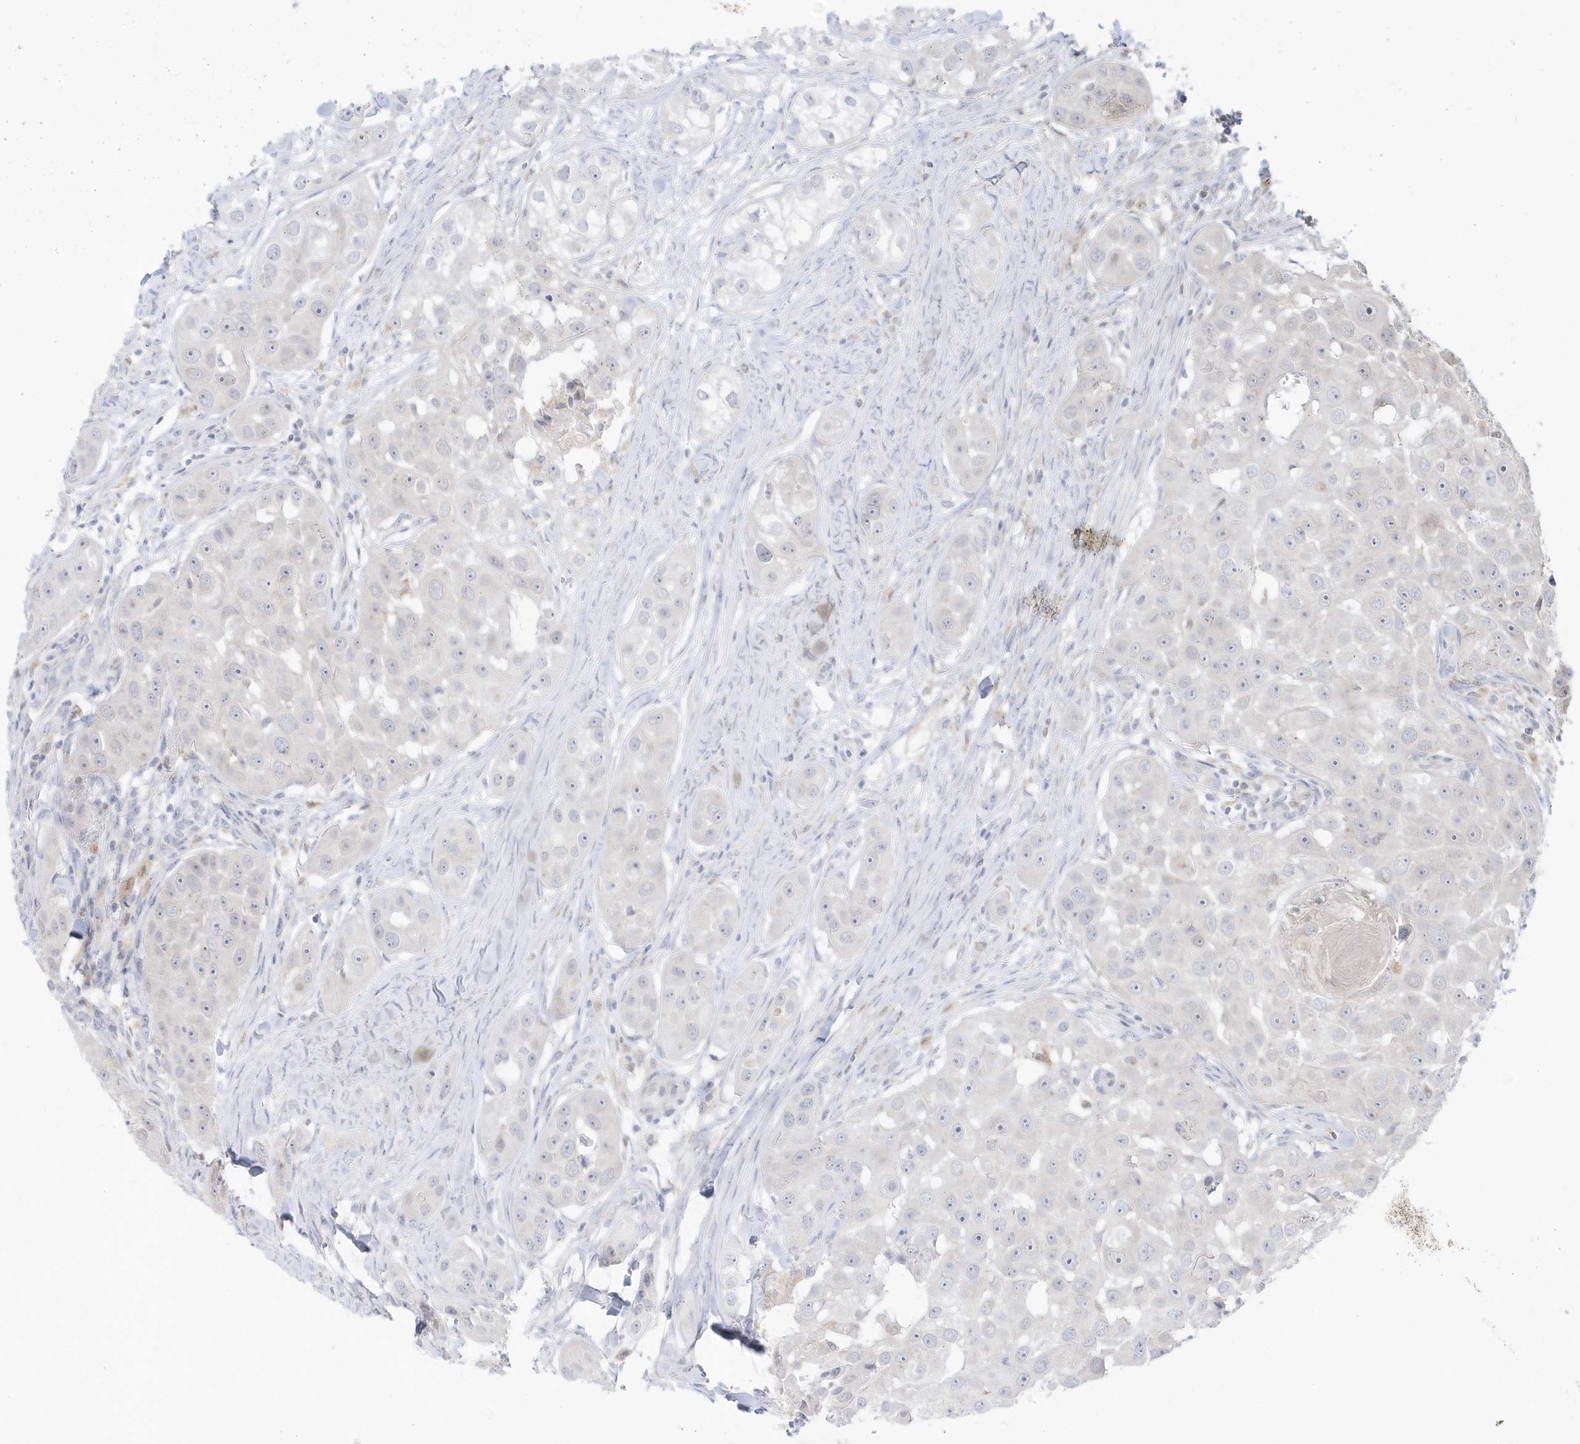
{"staining": {"intensity": "negative", "quantity": "none", "location": "none"}, "tissue": "head and neck cancer", "cell_type": "Tumor cells", "image_type": "cancer", "snomed": [{"axis": "morphology", "description": "Normal tissue, NOS"}, {"axis": "morphology", "description": "Squamous cell carcinoma, NOS"}, {"axis": "topography", "description": "Skeletal muscle"}, {"axis": "topography", "description": "Head-Neck"}], "caption": "Immunohistochemistry of squamous cell carcinoma (head and neck) demonstrates no expression in tumor cells.", "gene": "PCBD1", "patient": {"sex": "male", "age": 51}}